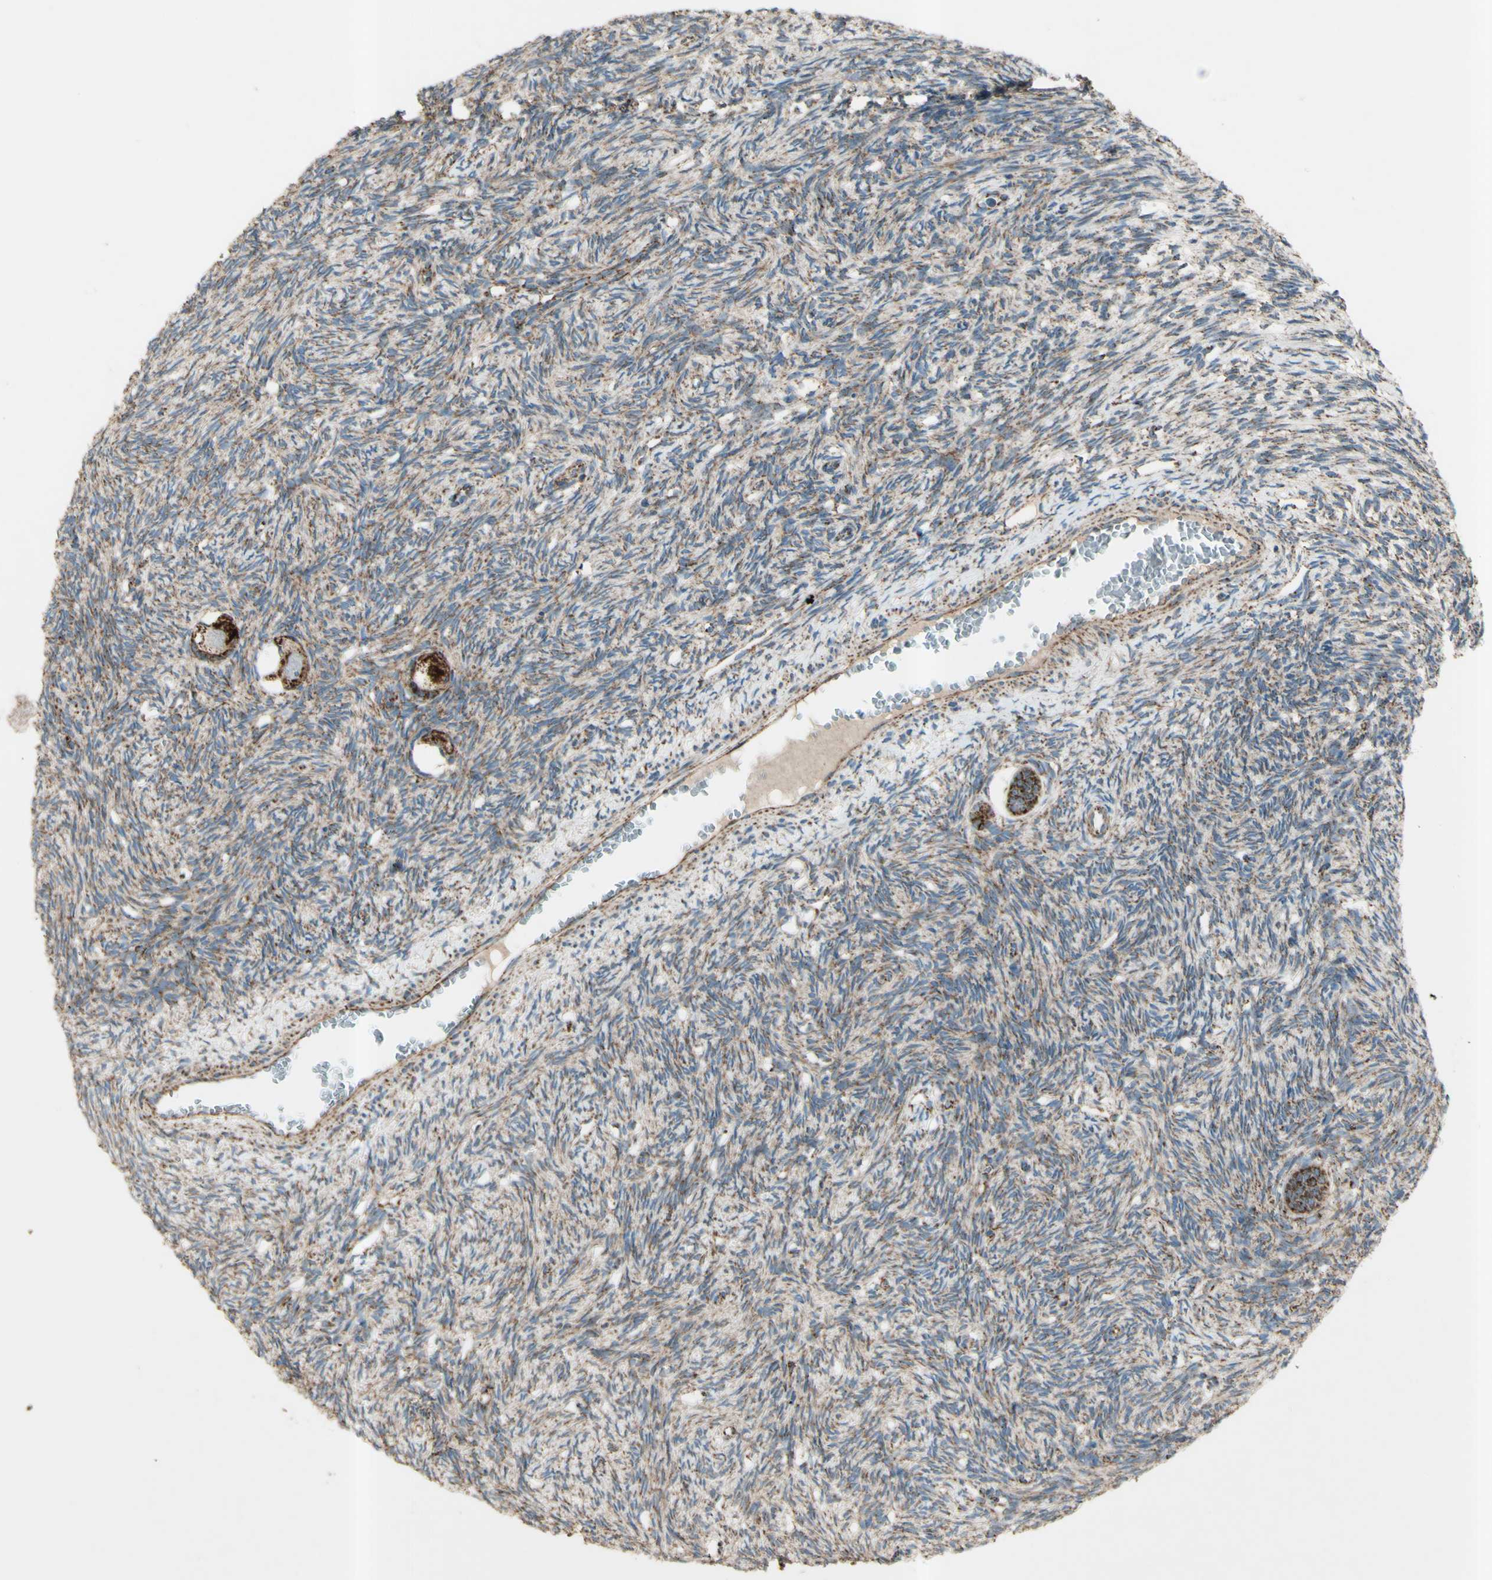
{"staining": {"intensity": "strong", "quantity": ">75%", "location": "cytoplasmic/membranous"}, "tissue": "ovary", "cell_type": "Follicle cells", "image_type": "normal", "snomed": [{"axis": "morphology", "description": "Normal tissue, NOS"}, {"axis": "topography", "description": "Ovary"}], "caption": "Follicle cells demonstrate strong cytoplasmic/membranous staining in about >75% of cells in normal ovary. (Stains: DAB in brown, nuclei in blue, Microscopy: brightfield microscopy at high magnification).", "gene": "RHOT1", "patient": {"sex": "female", "age": 33}}